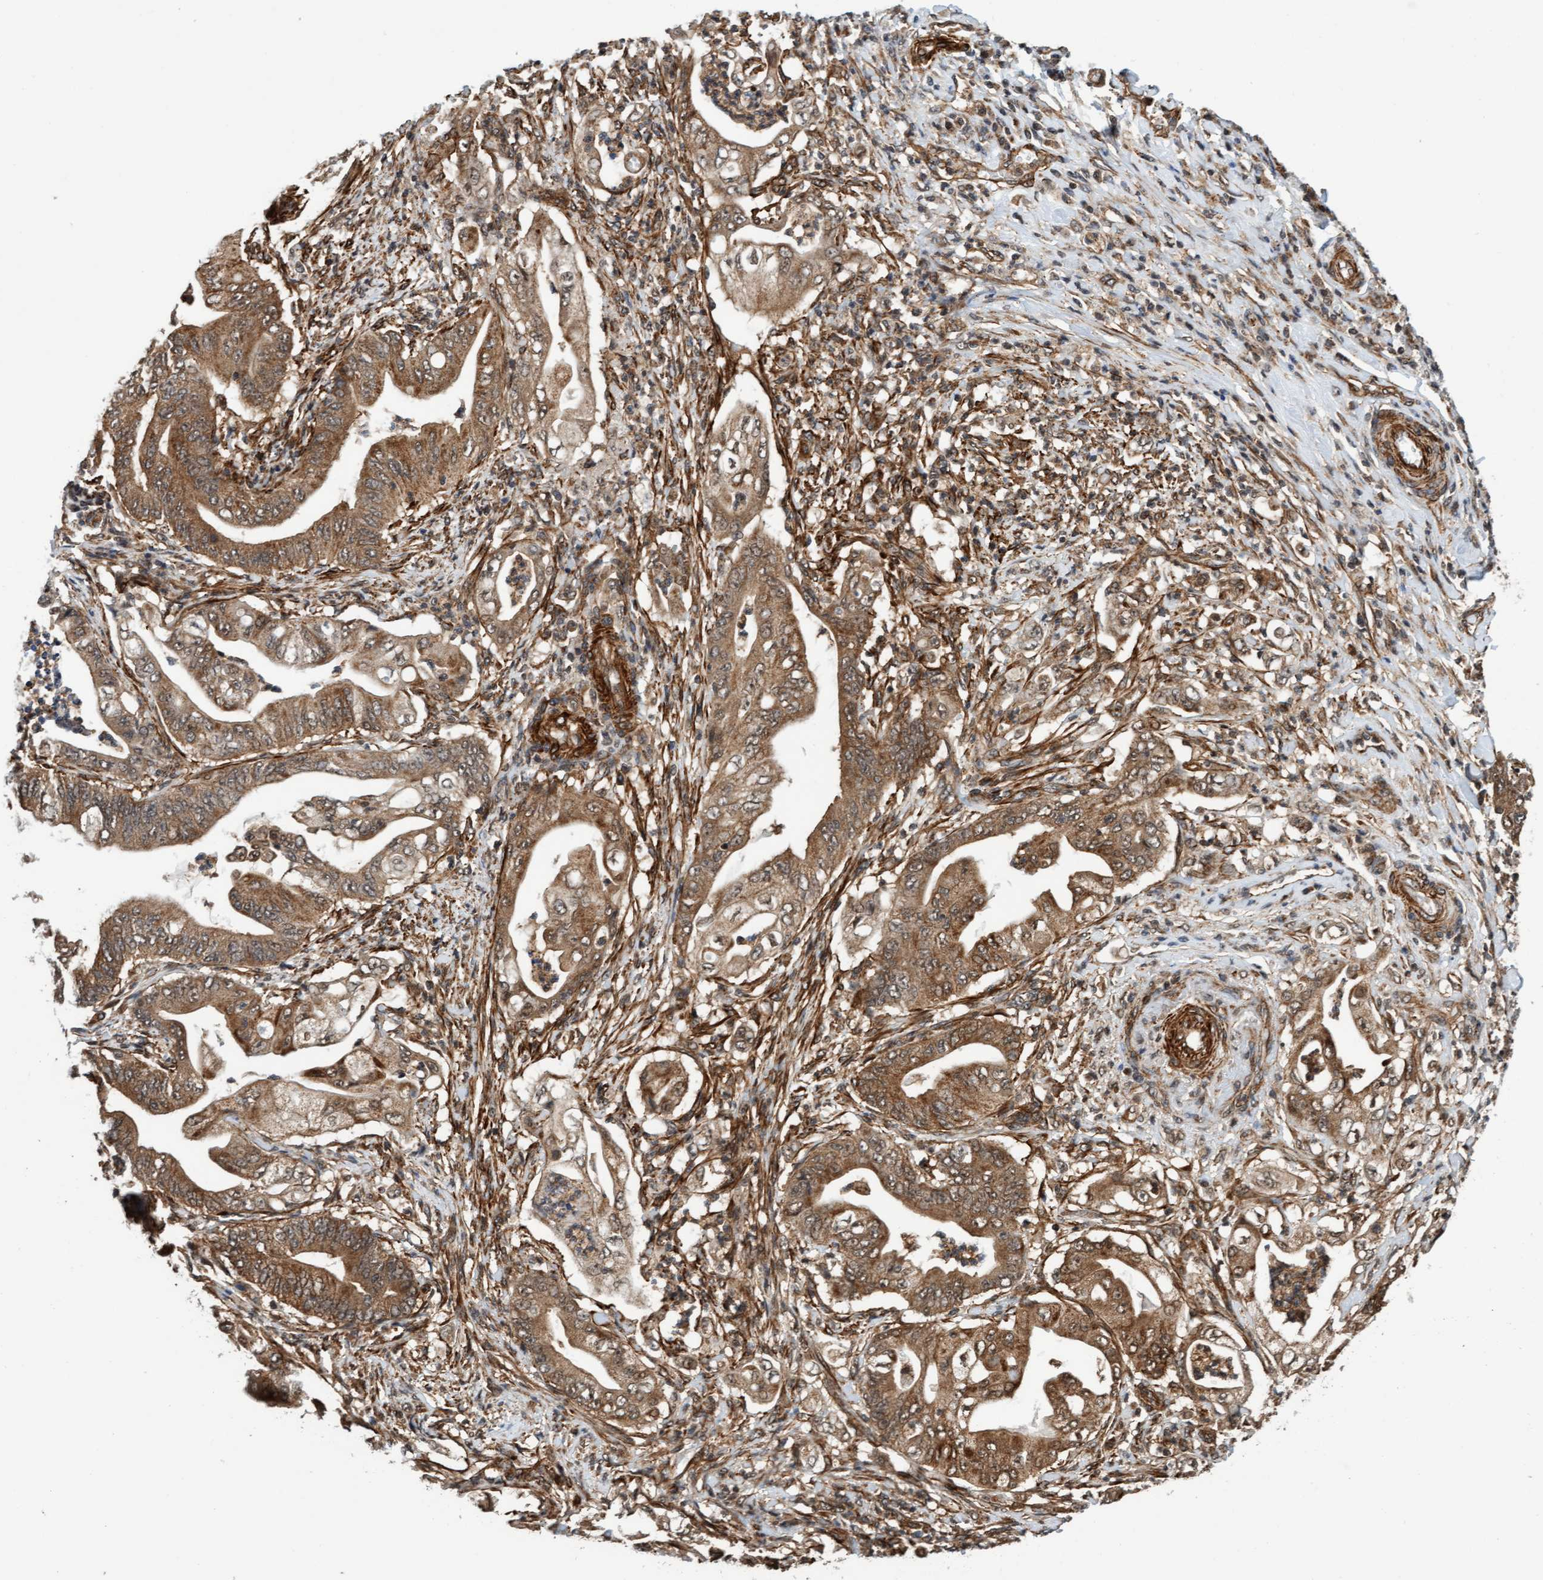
{"staining": {"intensity": "moderate", "quantity": ">75%", "location": "cytoplasmic/membranous"}, "tissue": "stomach cancer", "cell_type": "Tumor cells", "image_type": "cancer", "snomed": [{"axis": "morphology", "description": "Adenocarcinoma, NOS"}, {"axis": "topography", "description": "Stomach"}], "caption": "Stomach adenocarcinoma stained with DAB (3,3'-diaminobenzidine) IHC reveals medium levels of moderate cytoplasmic/membranous positivity in about >75% of tumor cells. (Stains: DAB in brown, nuclei in blue, Microscopy: brightfield microscopy at high magnification).", "gene": "STXBP4", "patient": {"sex": "female", "age": 73}}